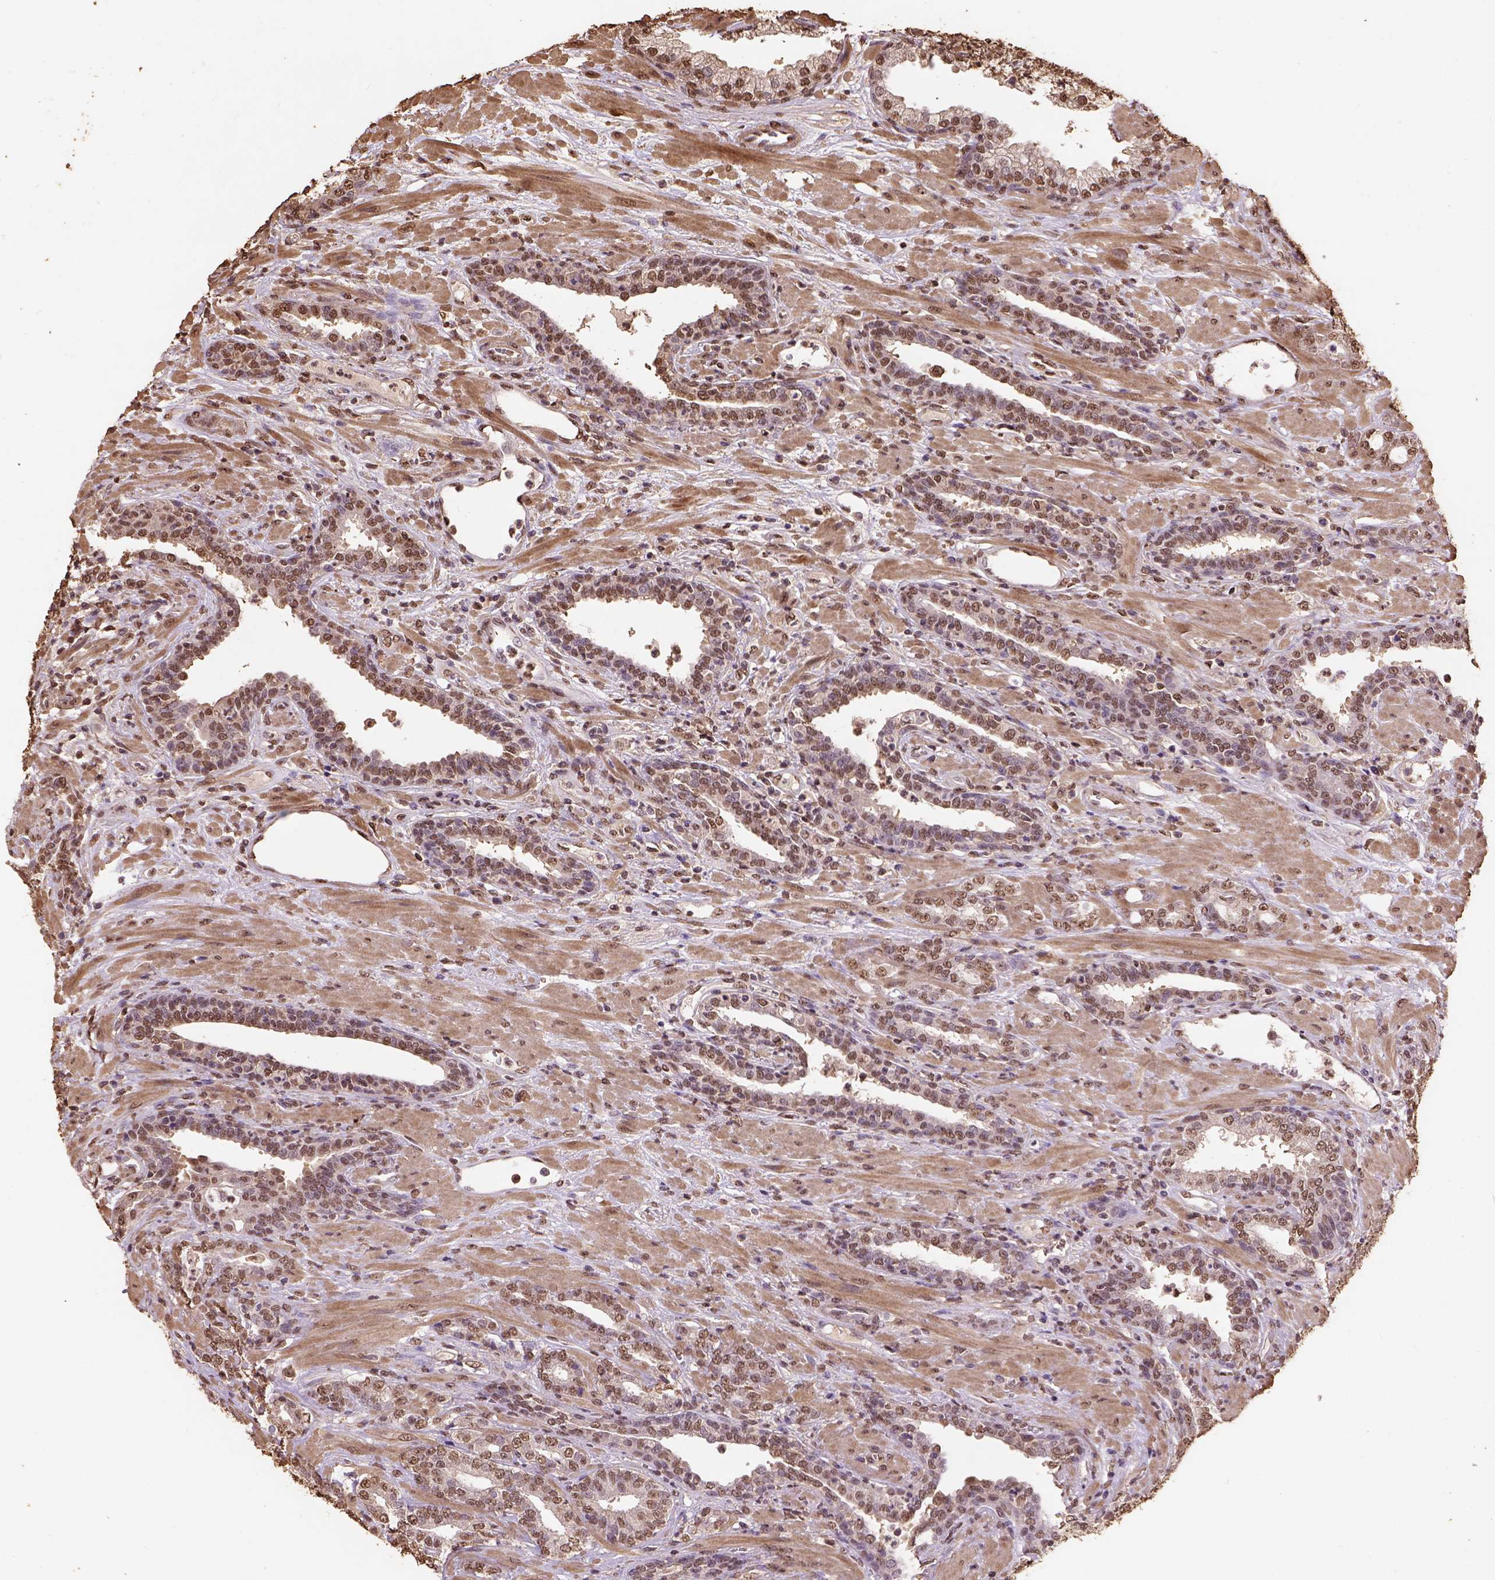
{"staining": {"intensity": "moderate", "quantity": ">75%", "location": "nuclear"}, "tissue": "prostate cancer", "cell_type": "Tumor cells", "image_type": "cancer", "snomed": [{"axis": "morphology", "description": "Adenocarcinoma, Low grade"}, {"axis": "topography", "description": "Prostate"}], "caption": "Brown immunohistochemical staining in human prostate low-grade adenocarcinoma reveals moderate nuclear positivity in about >75% of tumor cells. (IHC, brightfield microscopy, high magnification).", "gene": "CSTF2T", "patient": {"sex": "male", "age": 61}}